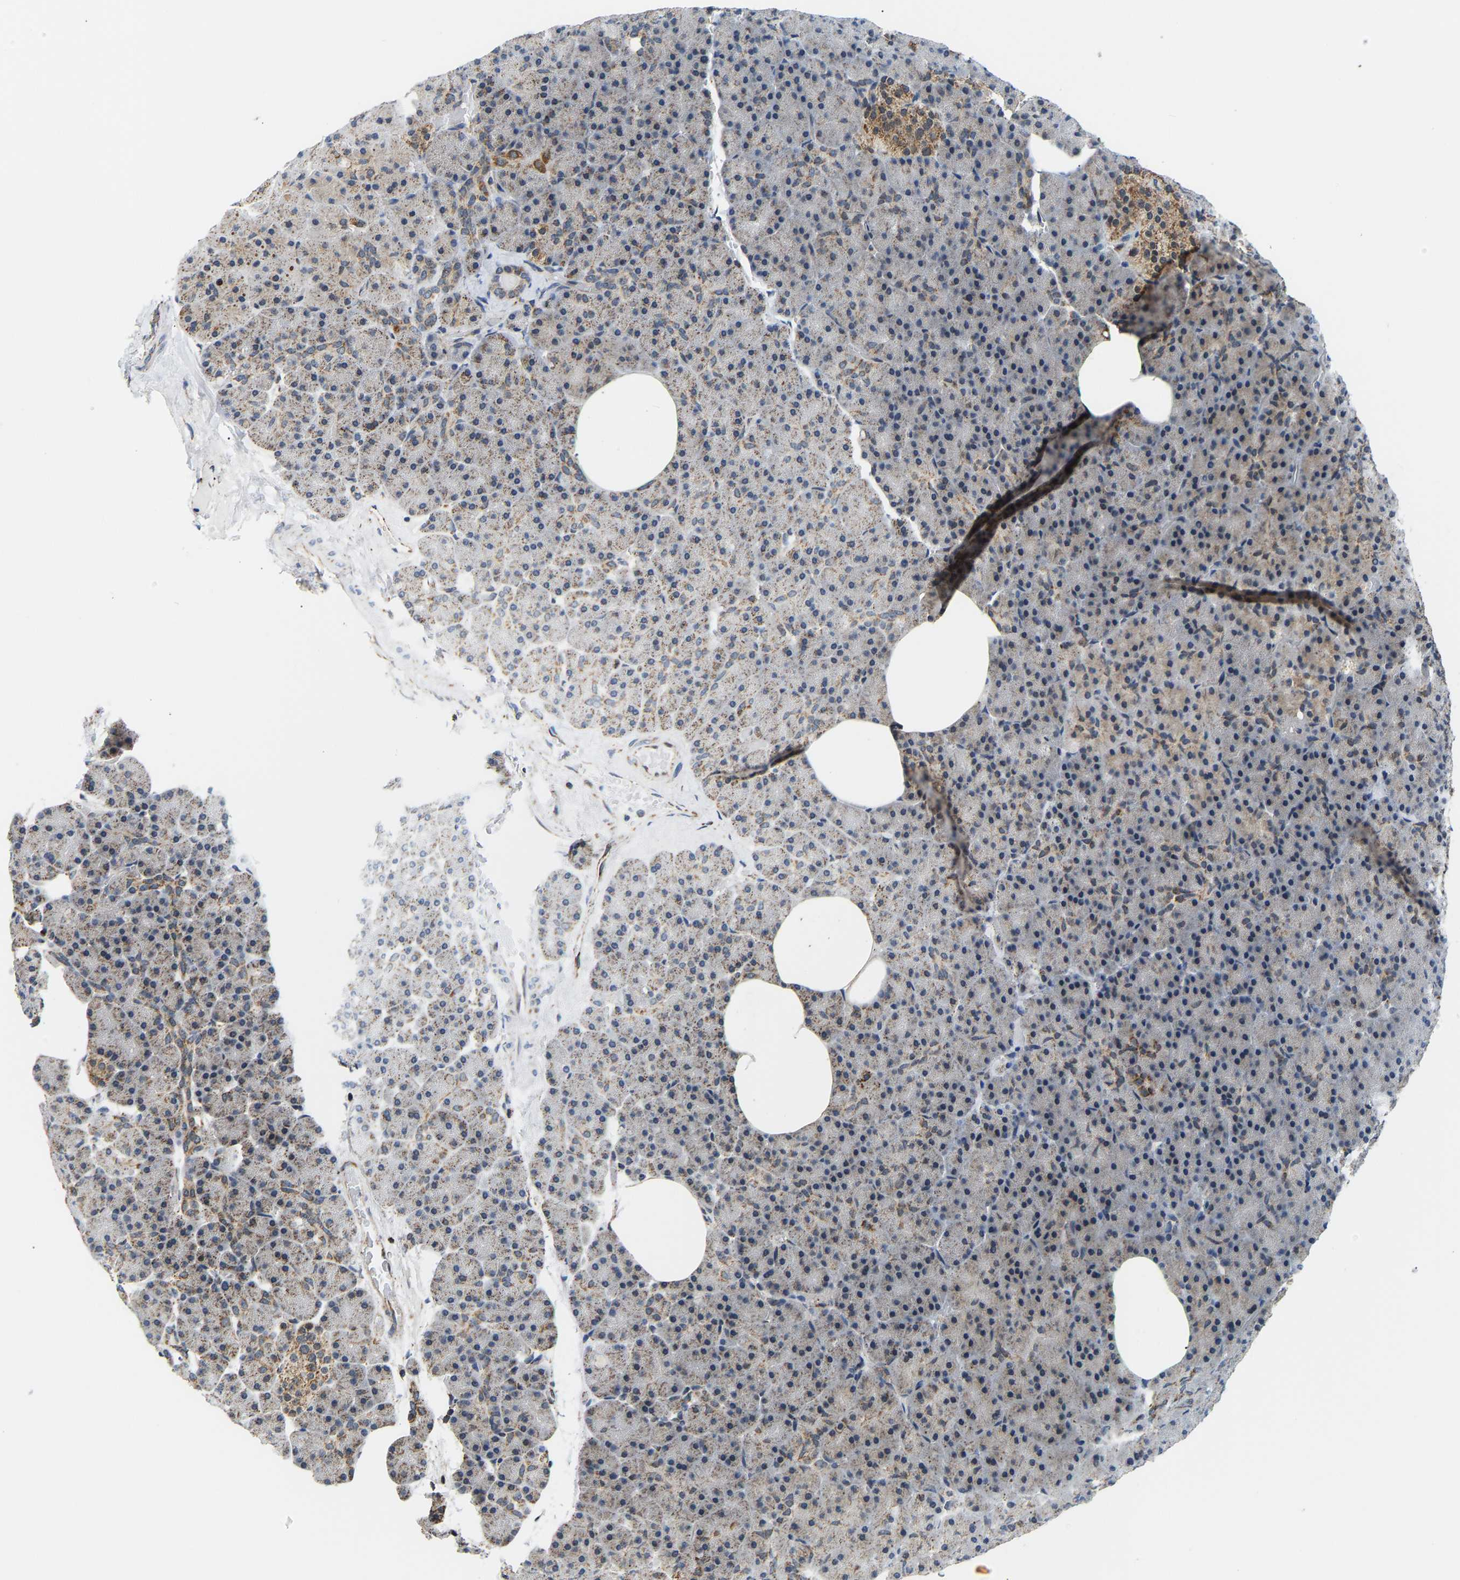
{"staining": {"intensity": "moderate", "quantity": "<25%", "location": "cytoplasmic/membranous"}, "tissue": "pancreas", "cell_type": "Exocrine glandular cells", "image_type": "normal", "snomed": [{"axis": "morphology", "description": "Normal tissue, NOS"}, {"axis": "morphology", "description": "Carcinoid, malignant, NOS"}, {"axis": "topography", "description": "Pancreas"}], "caption": "Pancreas was stained to show a protein in brown. There is low levels of moderate cytoplasmic/membranous expression in about <25% of exocrine glandular cells. (IHC, brightfield microscopy, high magnification).", "gene": "GIMAP7", "patient": {"sex": "female", "age": 35}}